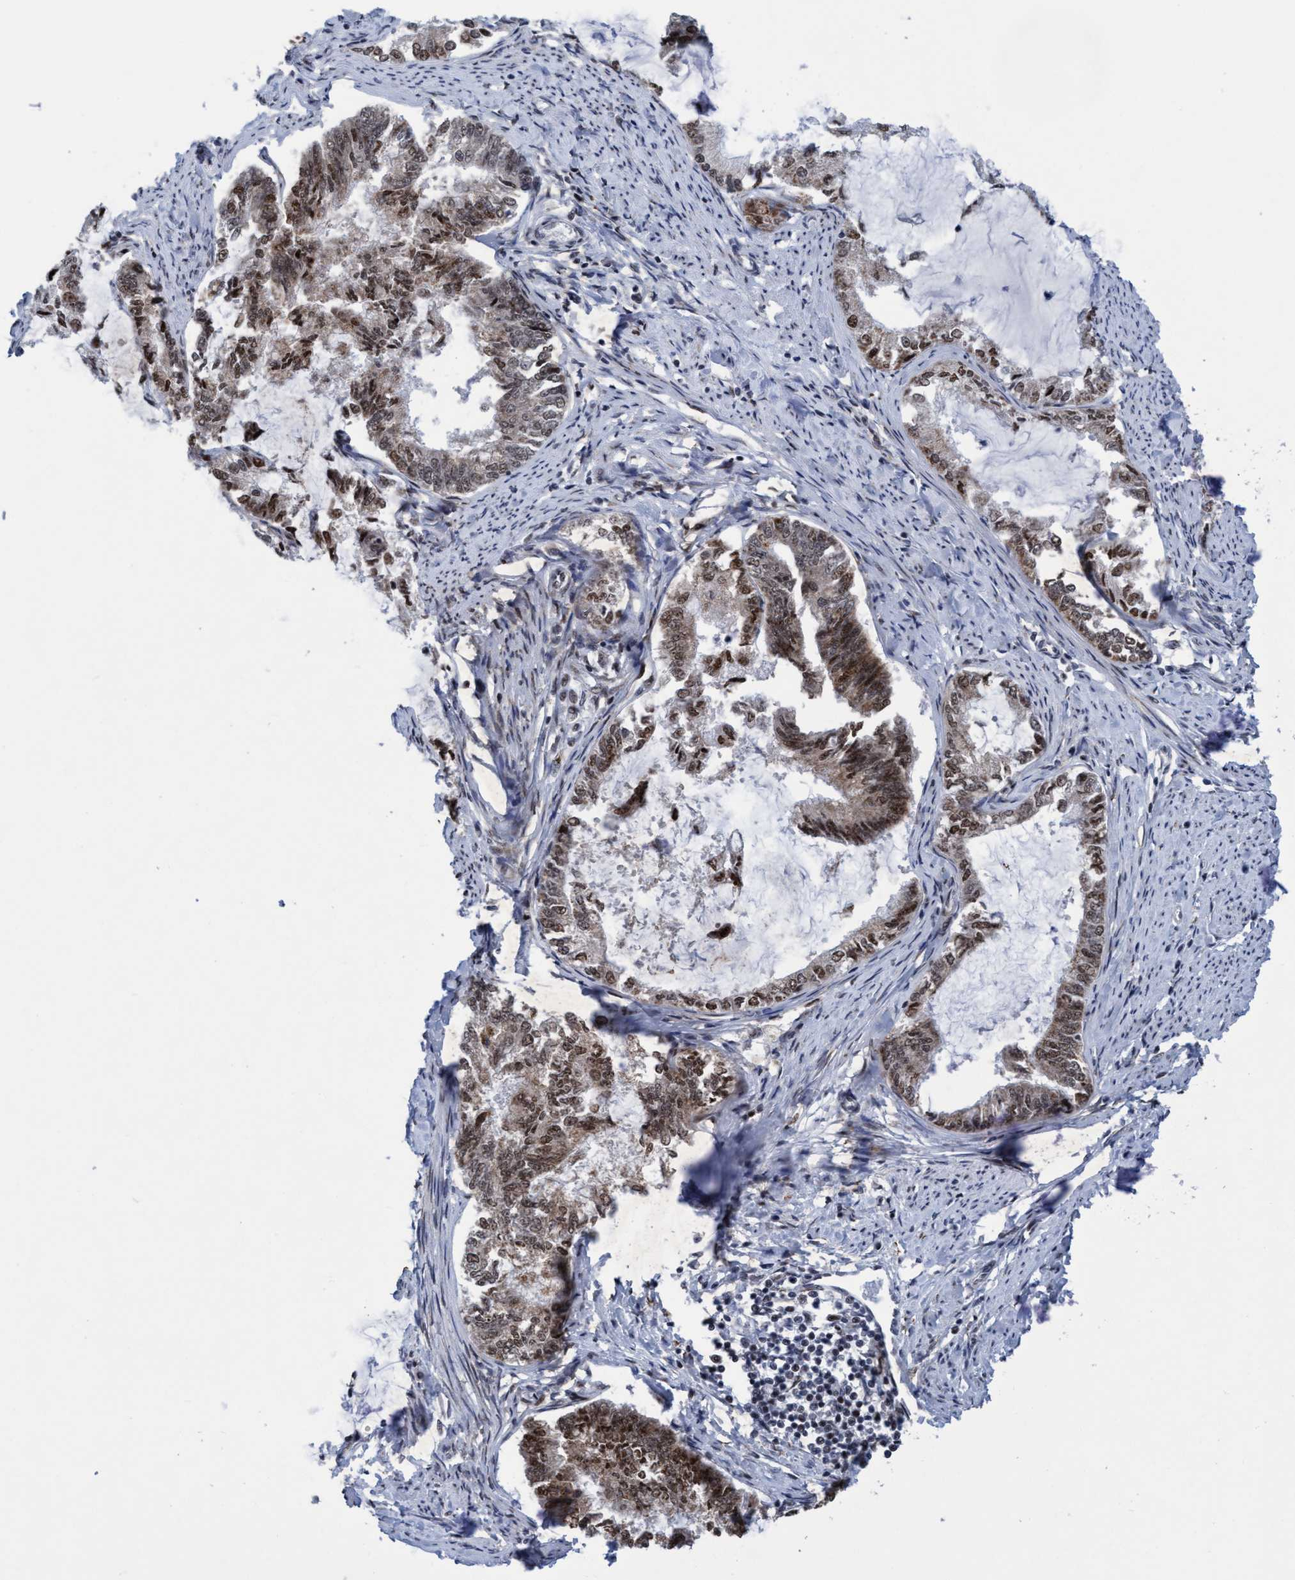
{"staining": {"intensity": "moderate", "quantity": ">75%", "location": "cytoplasmic/membranous,nuclear"}, "tissue": "endometrial cancer", "cell_type": "Tumor cells", "image_type": "cancer", "snomed": [{"axis": "morphology", "description": "Adenocarcinoma, NOS"}, {"axis": "topography", "description": "Endometrium"}], "caption": "Adenocarcinoma (endometrial) stained with a brown dye reveals moderate cytoplasmic/membranous and nuclear positive expression in approximately >75% of tumor cells.", "gene": "GLT6D1", "patient": {"sex": "female", "age": 86}}